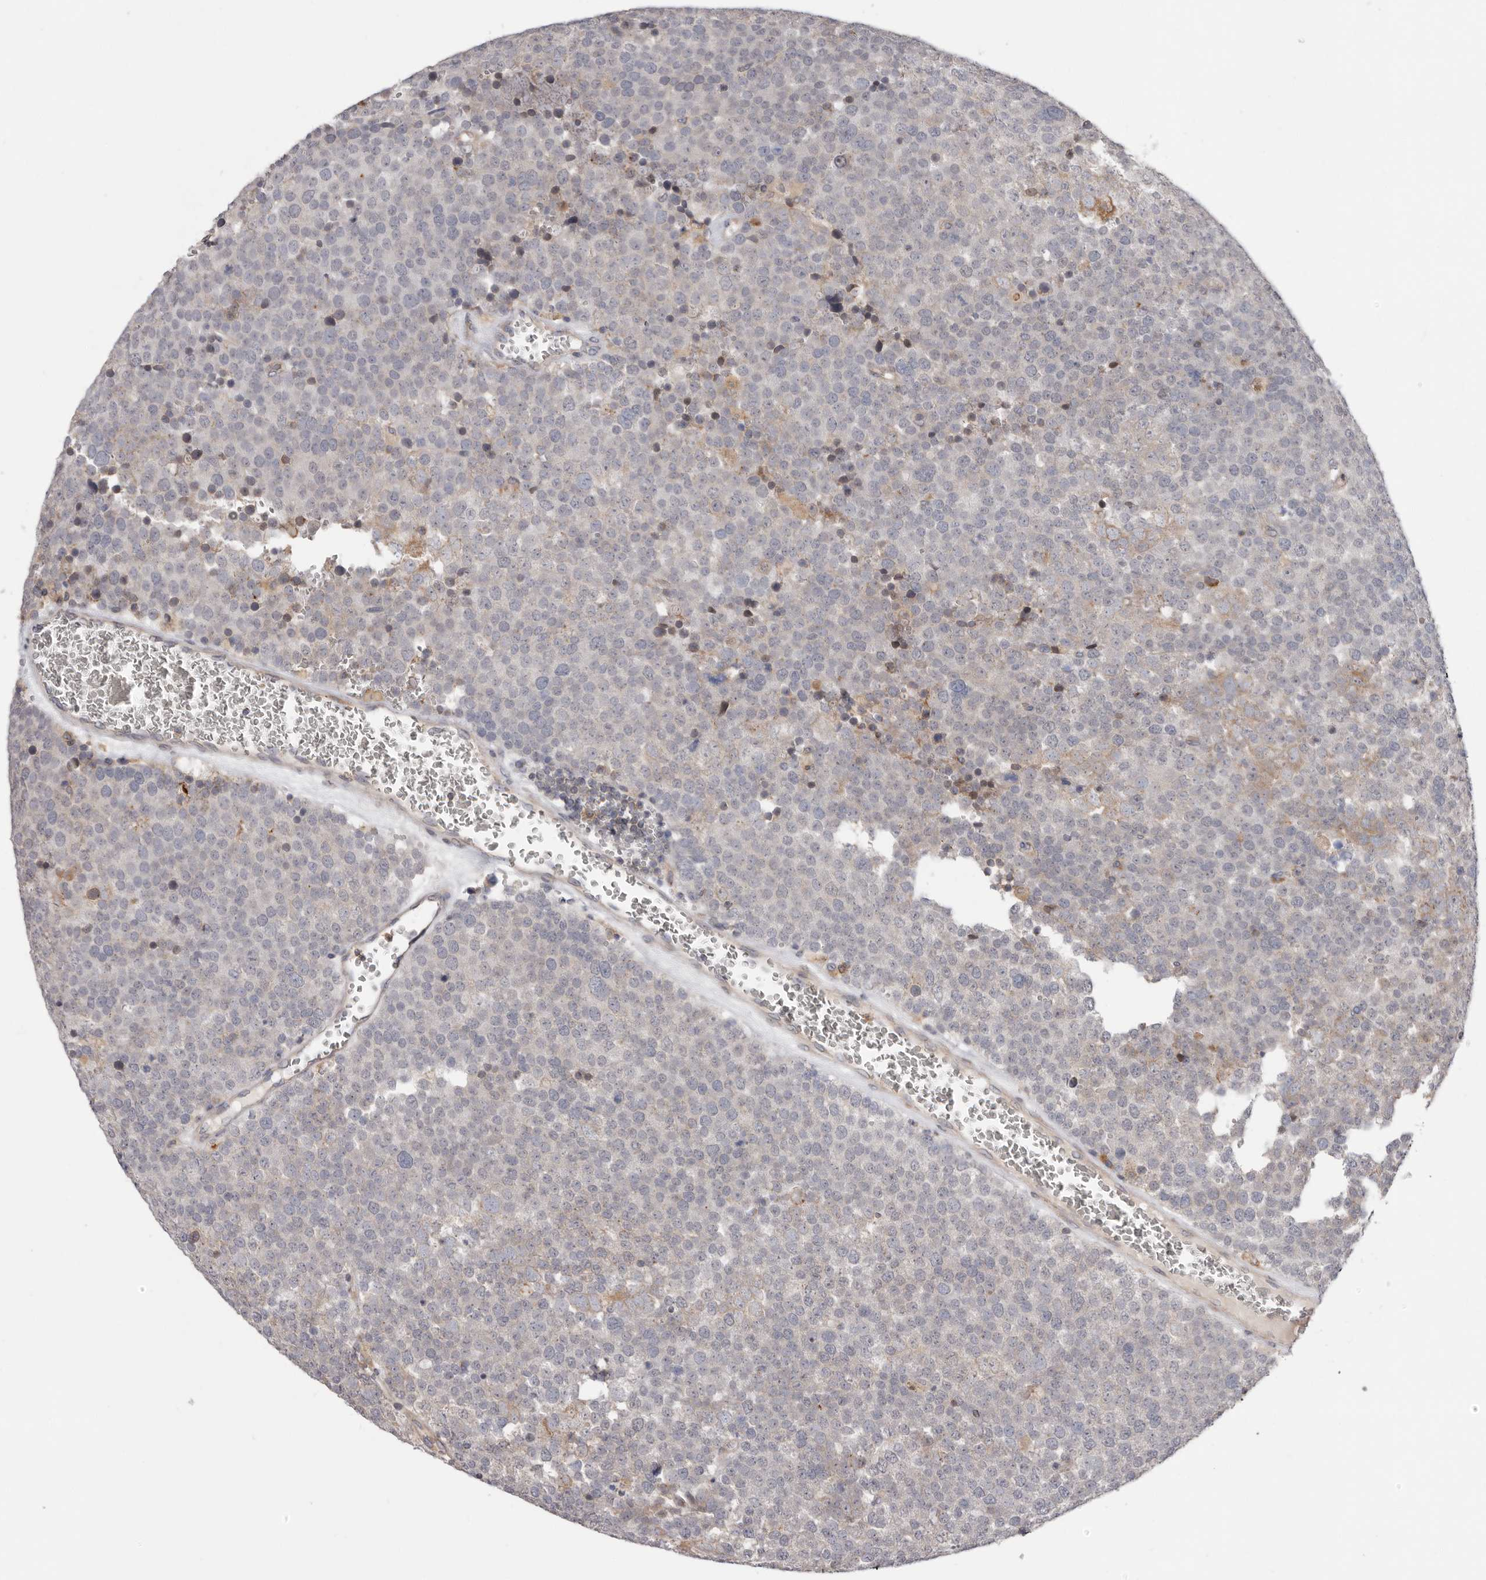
{"staining": {"intensity": "negative", "quantity": "none", "location": "none"}, "tissue": "testis cancer", "cell_type": "Tumor cells", "image_type": "cancer", "snomed": [{"axis": "morphology", "description": "Seminoma, NOS"}, {"axis": "topography", "description": "Testis"}], "caption": "Immunohistochemistry photomicrograph of neoplastic tissue: human testis seminoma stained with DAB (3,3'-diaminobenzidine) shows no significant protein expression in tumor cells.", "gene": "TMUB1", "patient": {"sex": "male", "age": 71}}